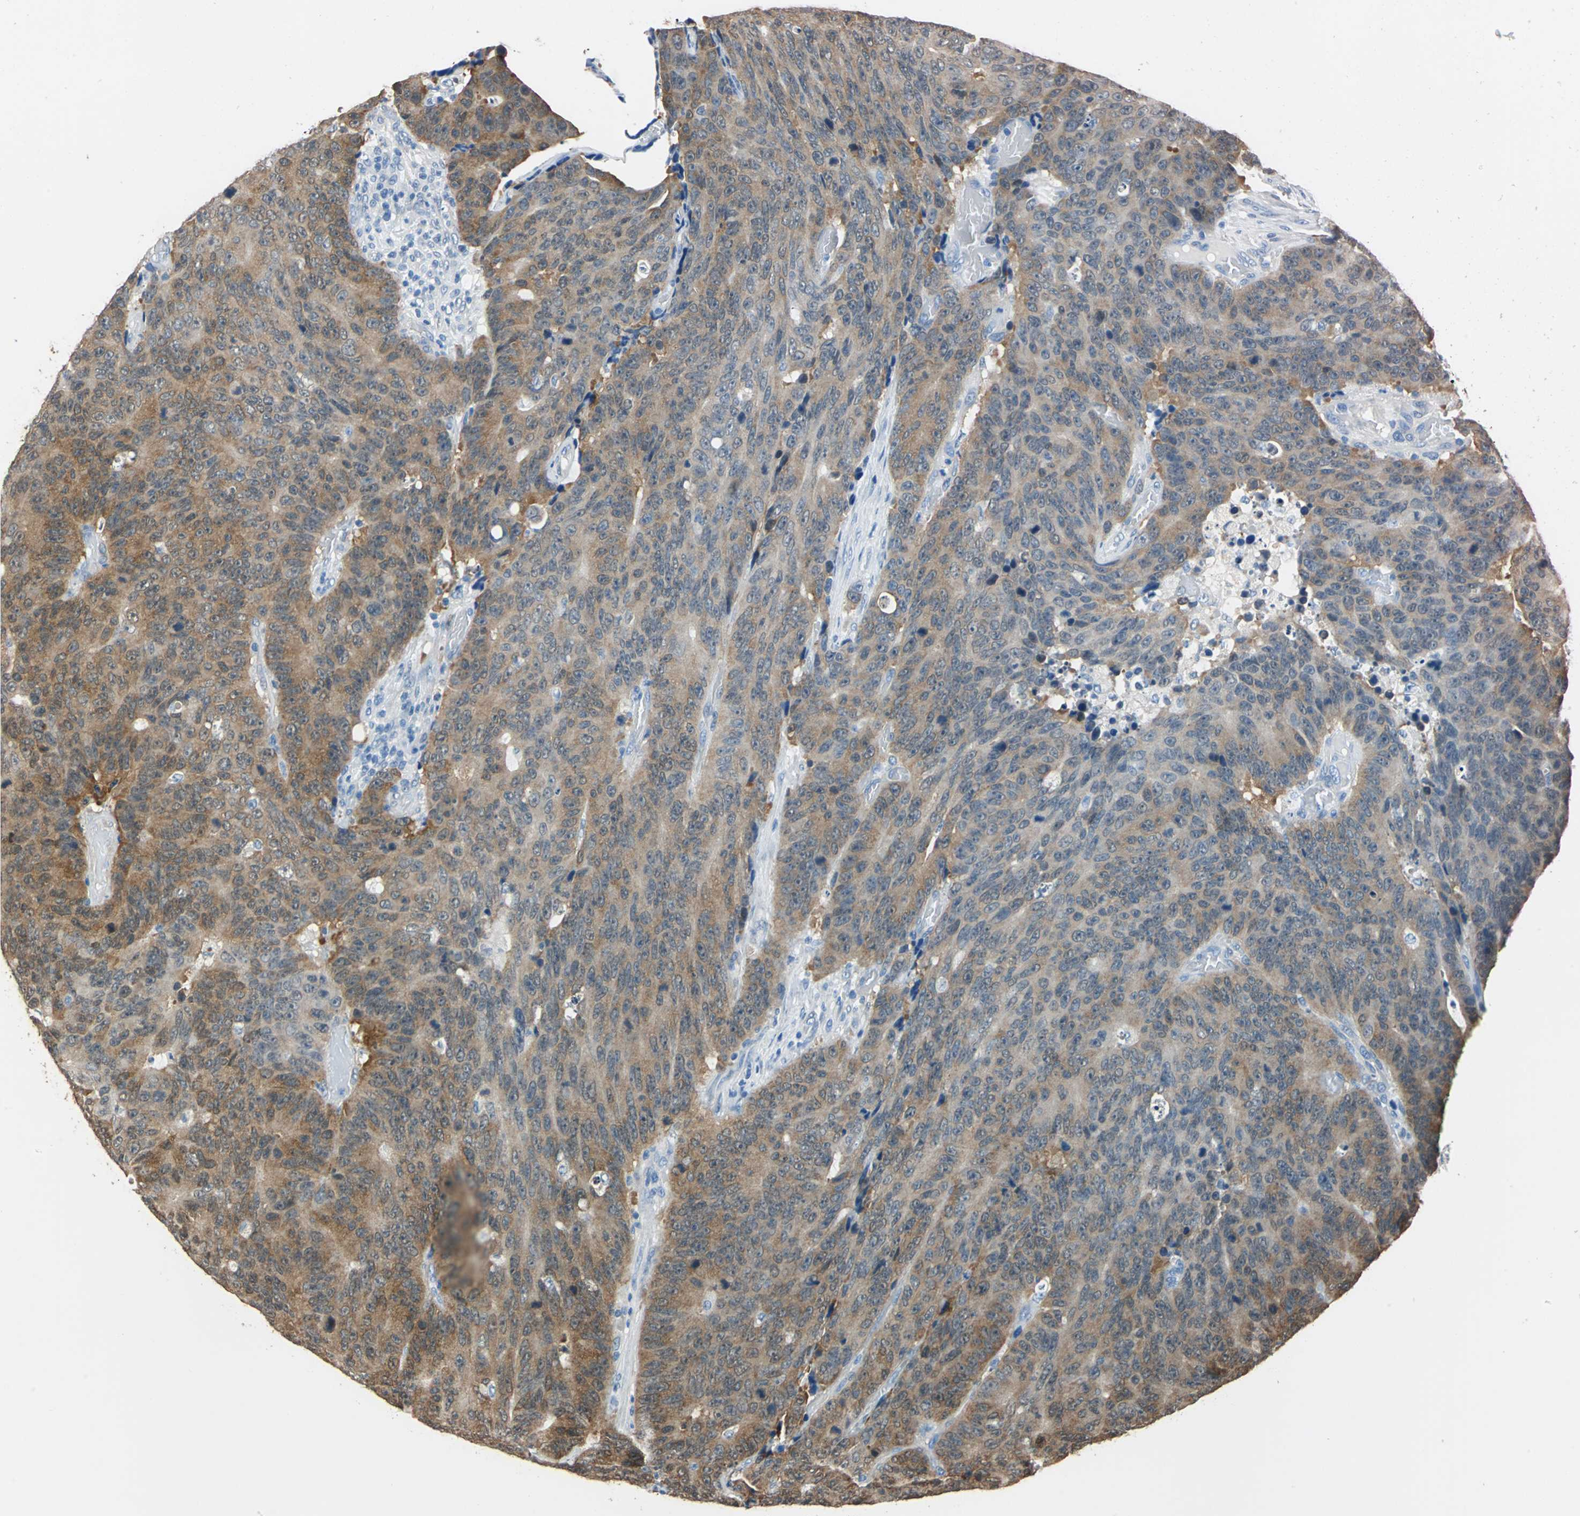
{"staining": {"intensity": "moderate", "quantity": ">75%", "location": "cytoplasmic/membranous"}, "tissue": "colorectal cancer", "cell_type": "Tumor cells", "image_type": "cancer", "snomed": [{"axis": "morphology", "description": "Adenocarcinoma, NOS"}, {"axis": "topography", "description": "Colon"}], "caption": "A histopathology image of human colorectal adenocarcinoma stained for a protein demonstrates moderate cytoplasmic/membranous brown staining in tumor cells.", "gene": "FKBP4", "patient": {"sex": "female", "age": 86}}